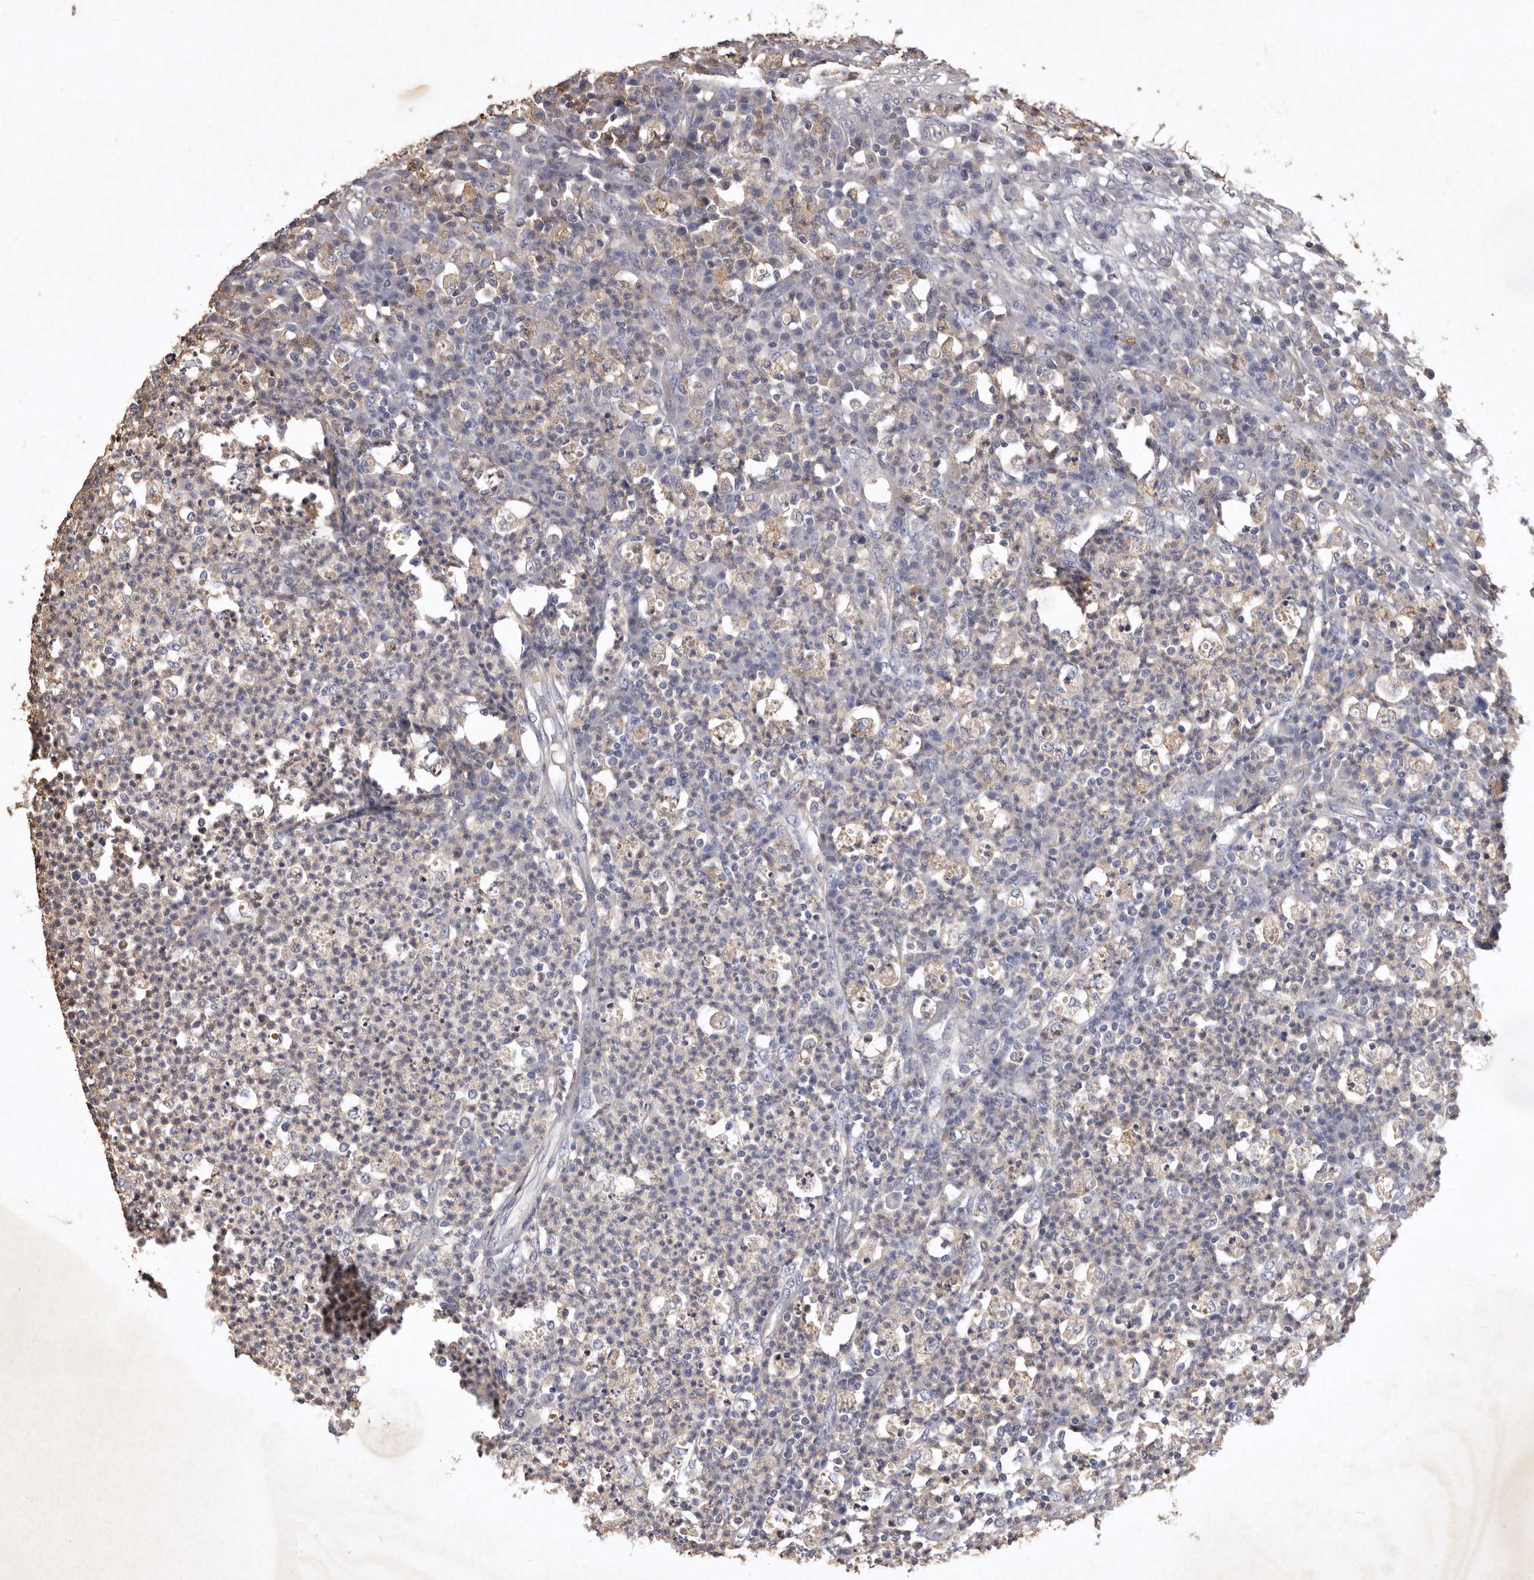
{"staining": {"intensity": "negative", "quantity": "none", "location": "none"}, "tissue": "colorectal cancer", "cell_type": "Tumor cells", "image_type": "cancer", "snomed": [{"axis": "morphology", "description": "Adenocarcinoma, NOS"}, {"axis": "topography", "description": "Colon"}], "caption": "Colorectal cancer was stained to show a protein in brown. There is no significant positivity in tumor cells.", "gene": "NKAIN4", "patient": {"sex": "male", "age": 83}}